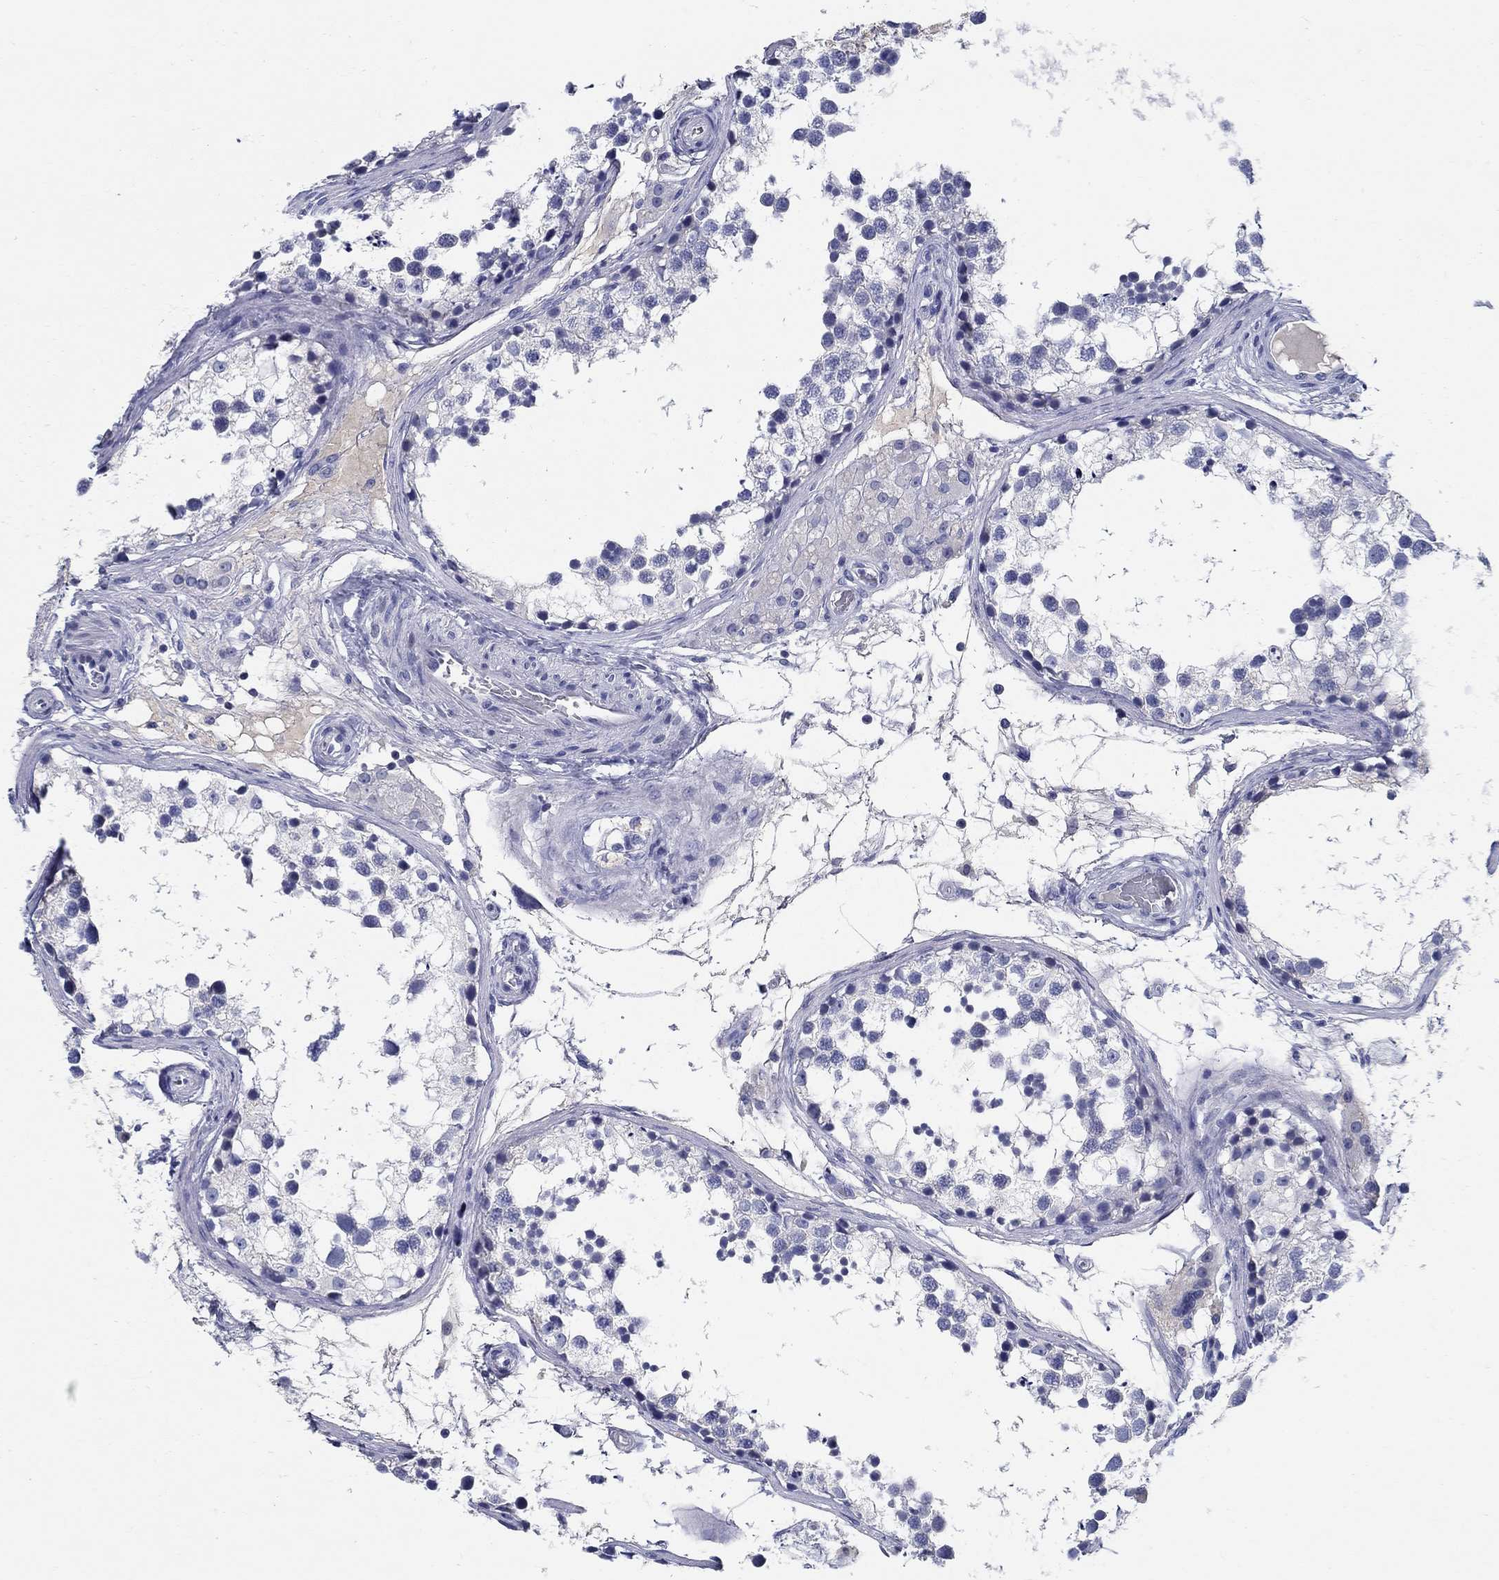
{"staining": {"intensity": "negative", "quantity": "none", "location": "none"}, "tissue": "testis", "cell_type": "Cells in seminiferous ducts", "image_type": "normal", "snomed": [{"axis": "morphology", "description": "Normal tissue, NOS"}, {"axis": "morphology", "description": "Seminoma, NOS"}, {"axis": "topography", "description": "Testis"}], "caption": "An immunohistochemistry image of benign testis is shown. There is no staining in cells in seminiferous ducts of testis. (DAB immunohistochemistry (IHC) visualized using brightfield microscopy, high magnification).", "gene": "CRYGA", "patient": {"sex": "male", "age": 65}}